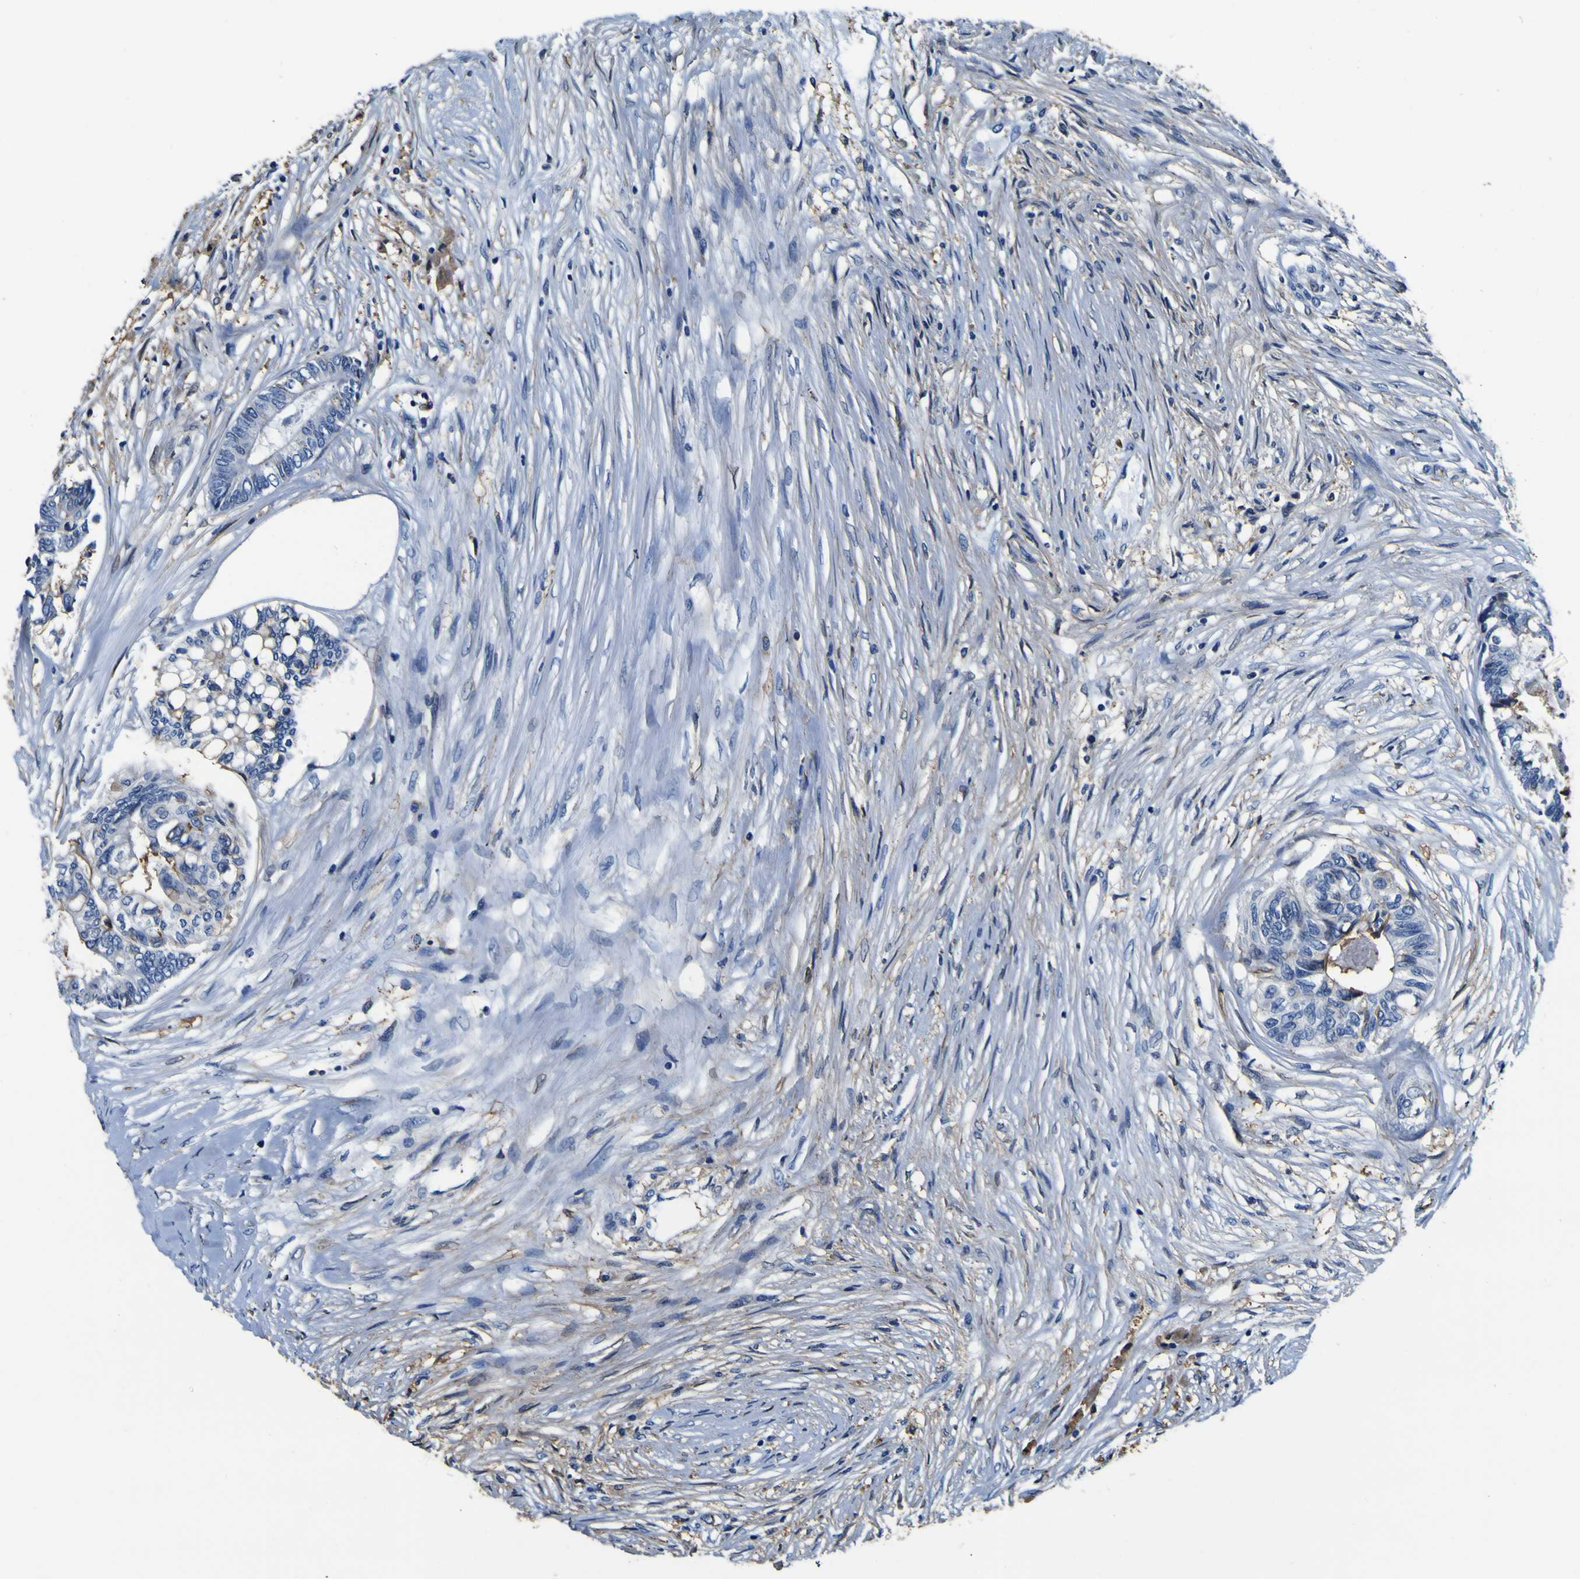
{"staining": {"intensity": "moderate", "quantity": "<25%", "location": "cytoplasmic/membranous"}, "tissue": "colorectal cancer", "cell_type": "Tumor cells", "image_type": "cancer", "snomed": [{"axis": "morphology", "description": "Adenocarcinoma, NOS"}, {"axis": "topography", "description": "Rectum"}], "caption": "Colorectal cancer (adenocarcinoma) tissue exhibits moderate cytoplasmic/membranous positivity in about <25% of tumor cells", "gene": "PXDN", "patient": {"sex": "male", "age": 63}}